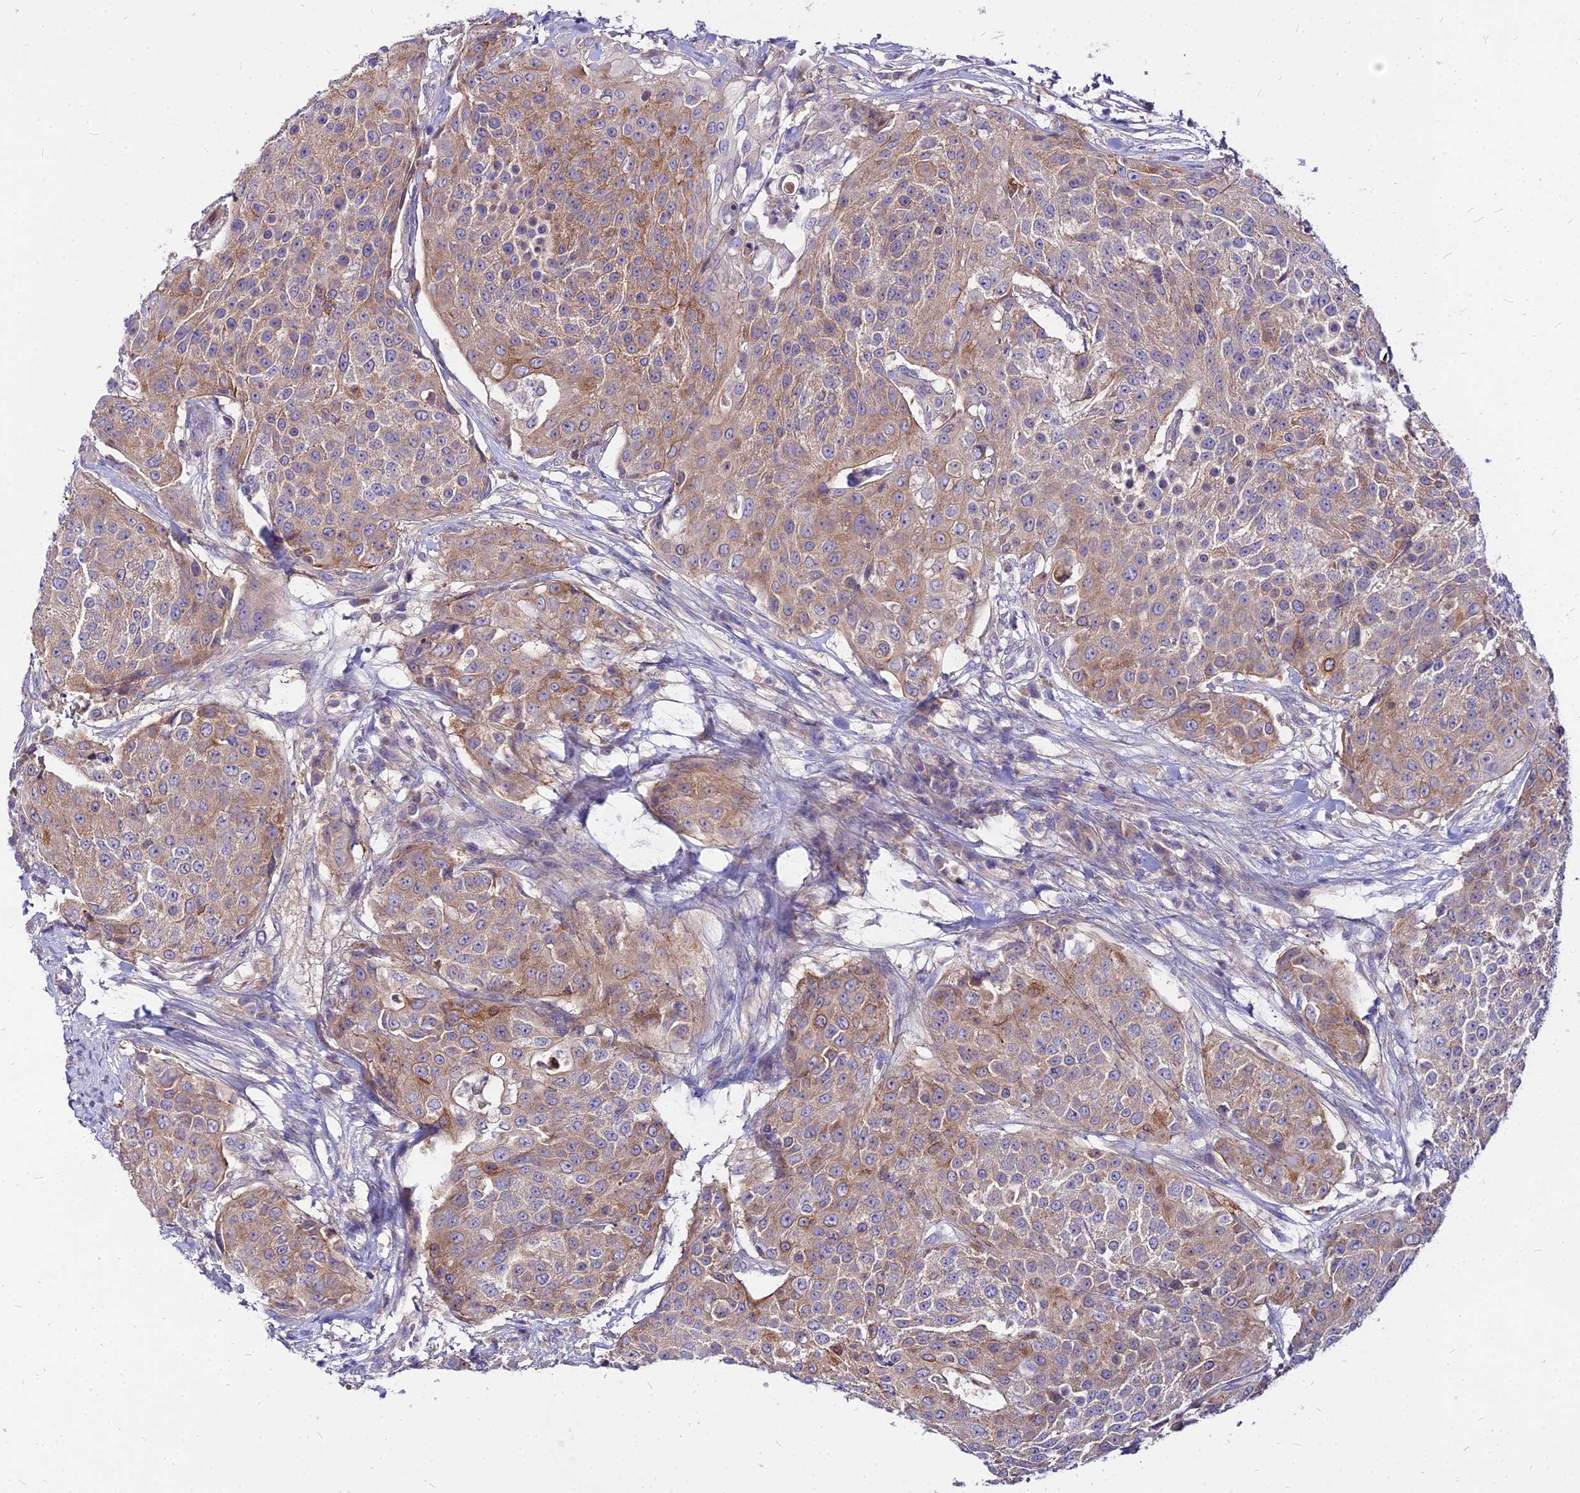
{"staining": {"intensity": "moderate", "quantity": ">75%", "location": "cytoplasmic/membranous"}, "tissue": "urothelial cancer", "cell_type": "Tumor cells", "image_type": "cancer", "snomed": [{"axis": "morphology", "description": "Urothelial carcinoma, High grade"}, {"axis": "topography", "description": "Urinary bladder"}], "caption": "Approximately >75% of tumor cells in urothelial cancer show moderate cytoplasmic/membranous protein staining as visualized by brown immunohistochemical staining.", "gene": "COMMD10", "patient": {"sex": "female", "age": 63}}